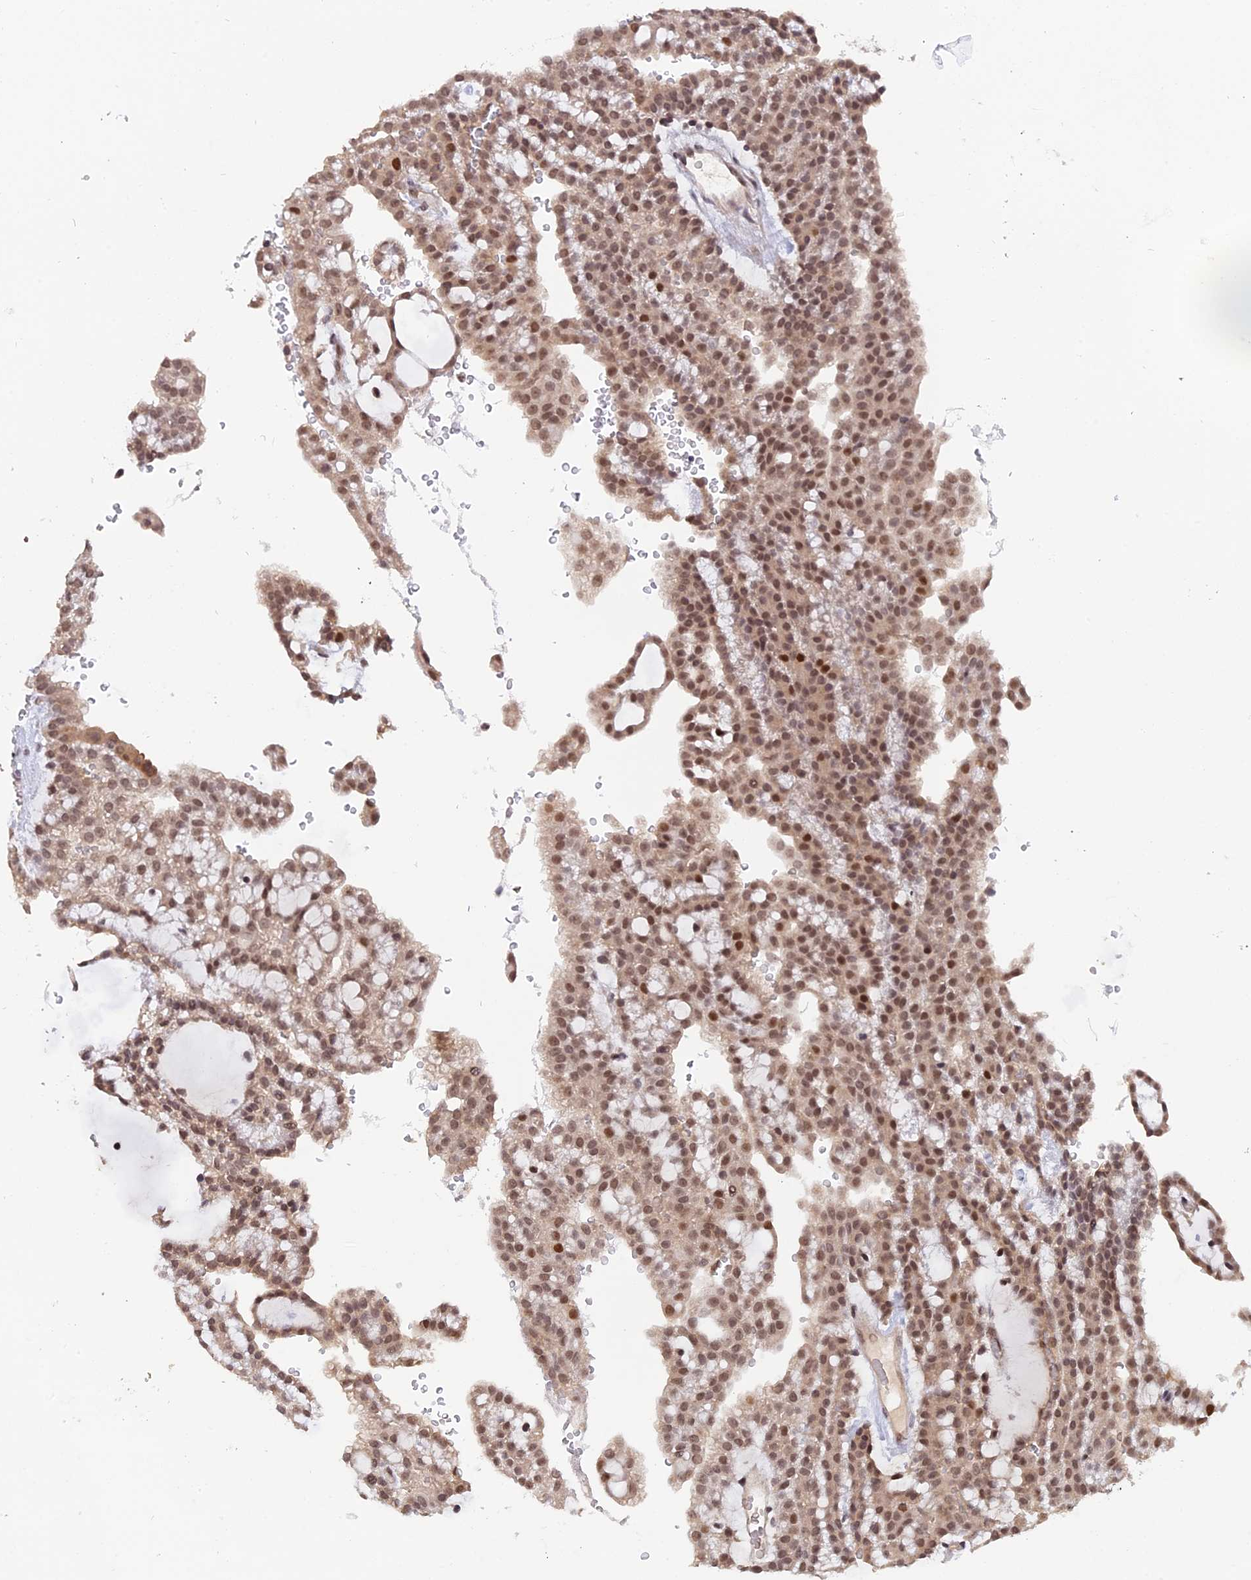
{"staining": {"intensity": "moderate", "quantity": ">75%", "location": "nuclear"}, "tissue": "renal cancer", "cell_type": "Tumor cells", "image_type": "cancer", "snomed": [{"axis": "morphology", "description": "Adenocarcinoma, NOS"}, {"axis": "topography", "description": "Kidney"}], "caption": "Renal cancer (adenocarcinoma) stained with DAB (3,3'-diaminobenzidine) IHC exhibits medium levels of moderate nuclear staining in approximately >75% of tumor cells.", "gene": "RFC5", "patient": {"sex": "male", "age": 63}}